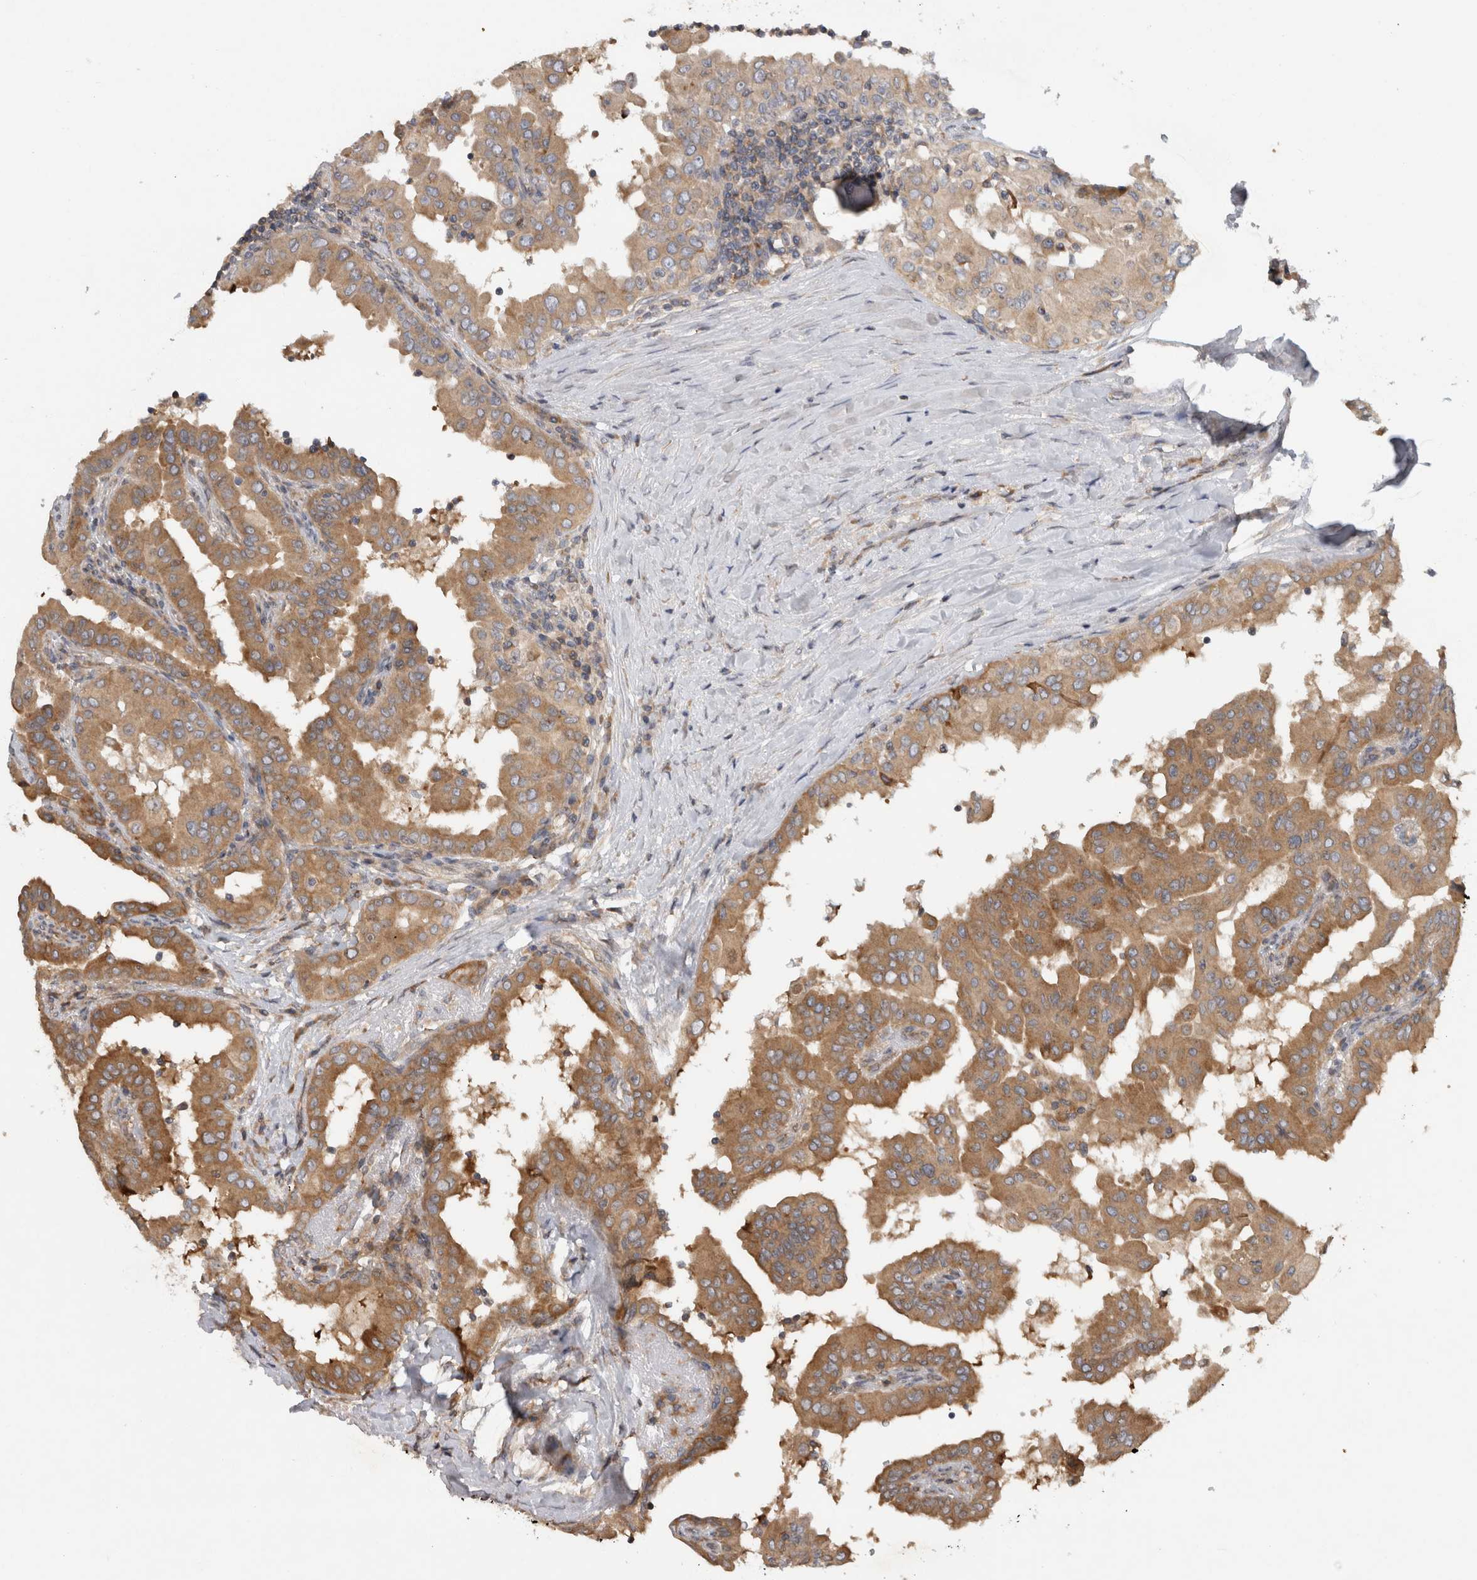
{"staining": {"intensity": "moderate", "quantity": ">75%", "location": "cytoplasmic/membranous"}, "tissue": "thyroid cancer", "cell_type": "Tumor cells", "image_type": "cancer", "snomed": [{"axis": "morphology", "description": "Papillary adenocarcinoma, NOS"}, {"axis": "topography", "description": "Thyroid gland"}], "caption": "About >75% of tumor cells in thyroid papillary adenocarcinoma exhibit moderate cytoplasmic/membranous protein expression as visualized by brown immunohistochemical staining.", "gene": "PARP6", "patient": {"sex": "male", "age": 33}}